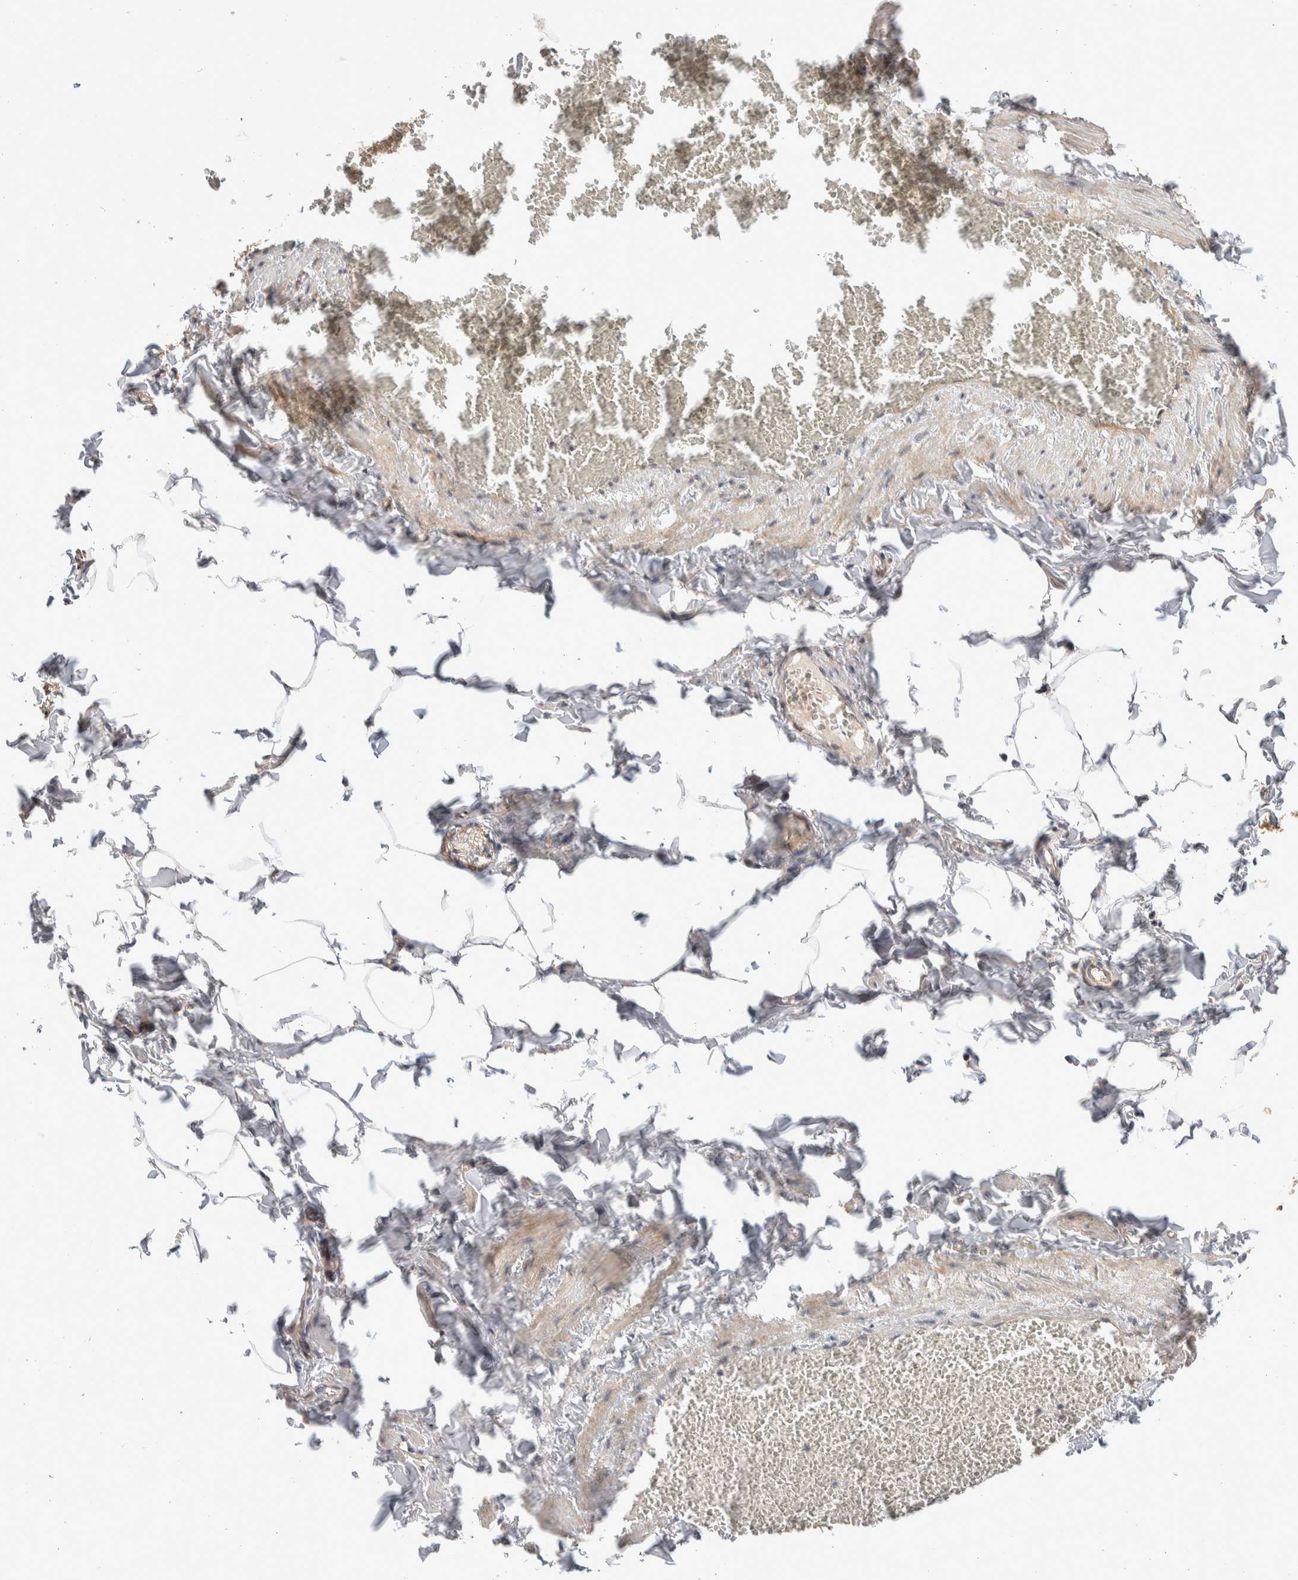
{"staining": {"intensity": "moderate", "quantity": ">75%", "location": "cytoplasmic/membranous"}, "tissue": "adipose tissue", "cell_type": "Adipocytes", "image_type": "normal", "snomed": [{"axis": "morphology", "description": "Normal tissue, NOS"}, {"axis": "topography", "description": "Vascular tissue"}], "caption": "Immunohistochemistry (DAB (3,3'-diaminobenzidine)) staining of unremarkable human adipose tissue displays moderate cytoplasmic/membranous protein positivity in approximately >75% of adipocytes. (brown staining indicates protein expression, while blue staining denotes nuclei).", "gene": "PRDM15", "patient": {"sex": "male", "age": 41}}